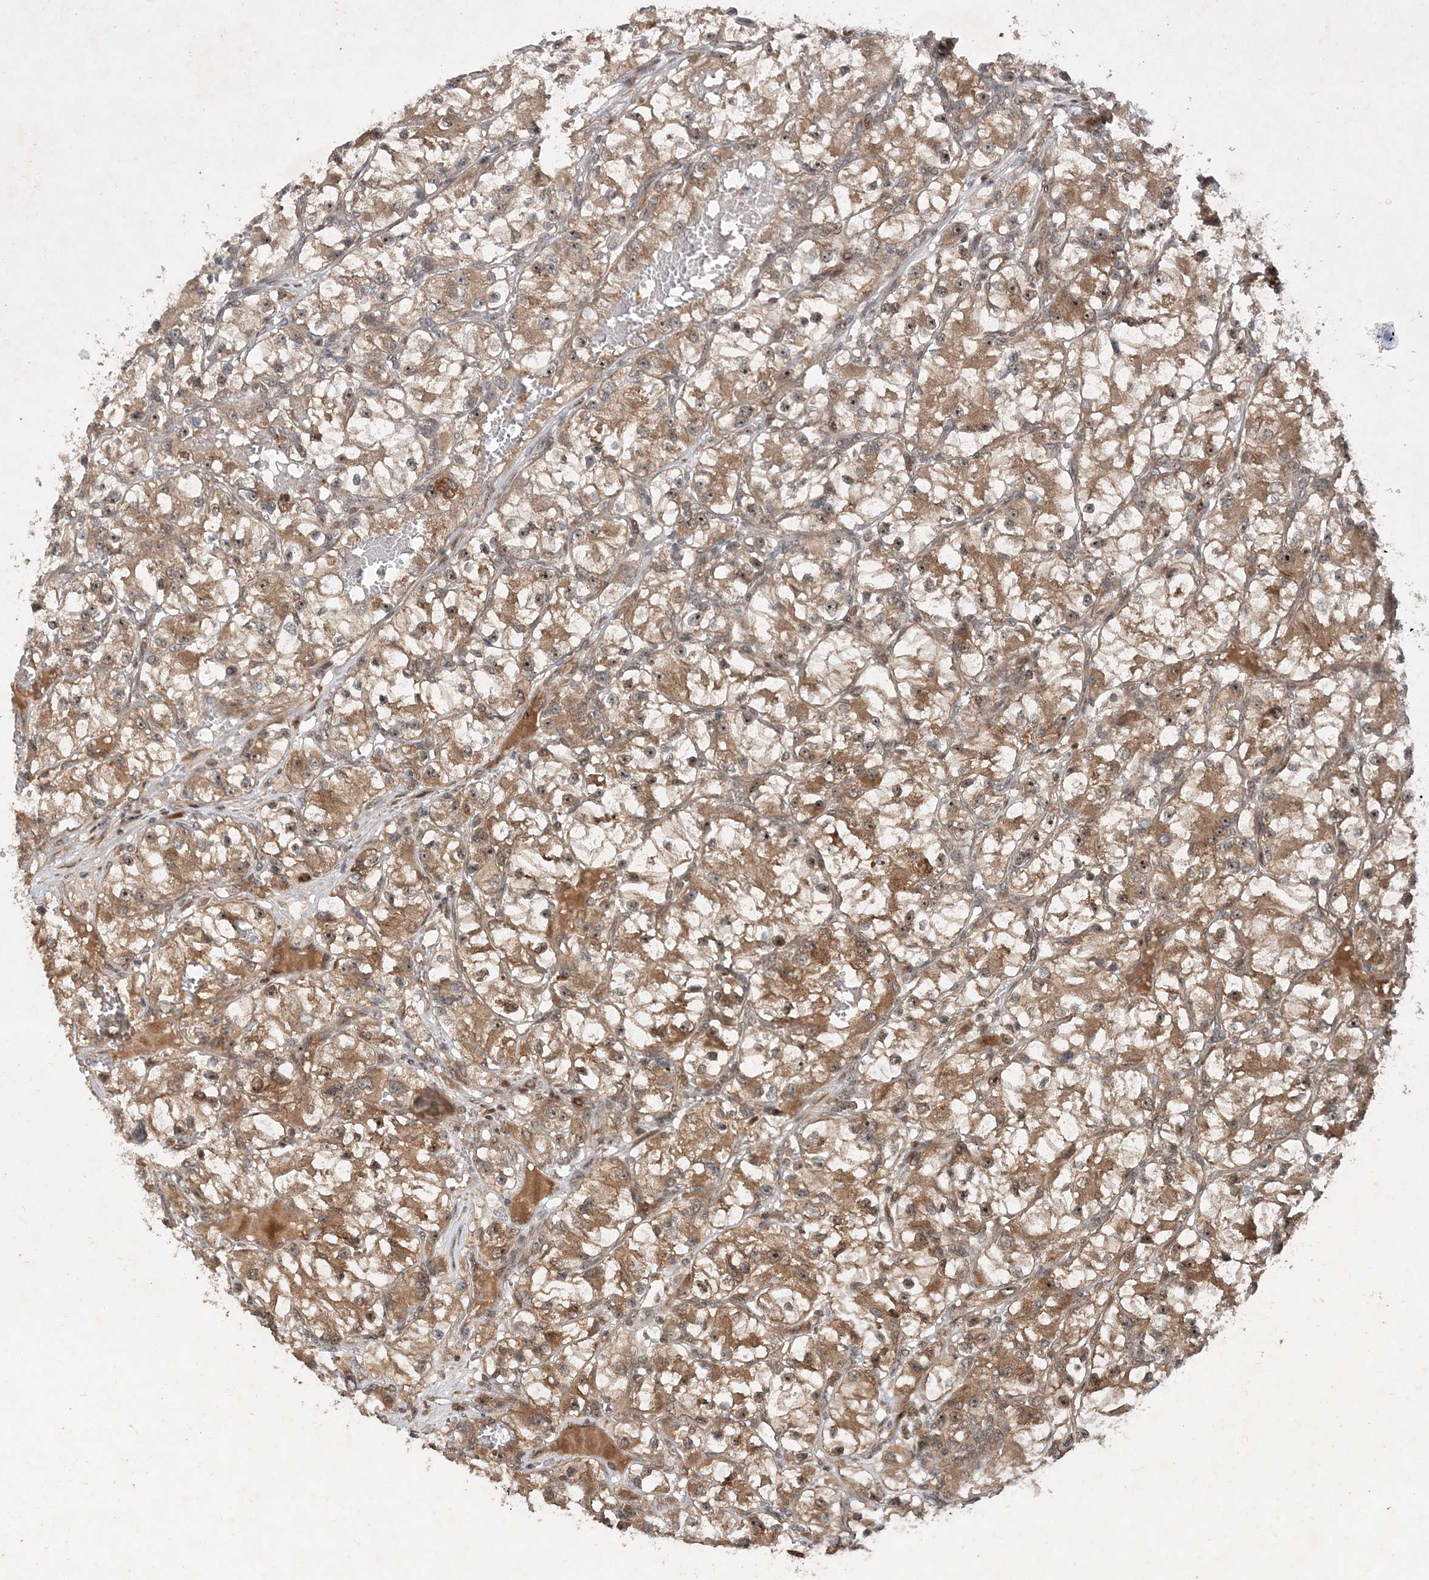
{"staining": {"intensity": "moderate", "quantity": ">75%", "location": "cytoplasmic/membranous,nuclear"}, "tissue": "renal cancer", "cell_type": "Tumor cells", "image_type": "cancer", "snomed": [{"axis": "morphology", "description": "Adenocarcinoma, NOS"}, {"axis": "topography", "description": "Kidney"}], "caption": "Adenocarcinoma (renal) stained with IHC reveals moderate cytoplasmic/membranous and nuclear staining in approximately >75% of tumor cells. (DAB IHC with brightfield microscopy, high magnification).", "gene": "UBR3", "patient": {"sex": "female", "age": 57}}